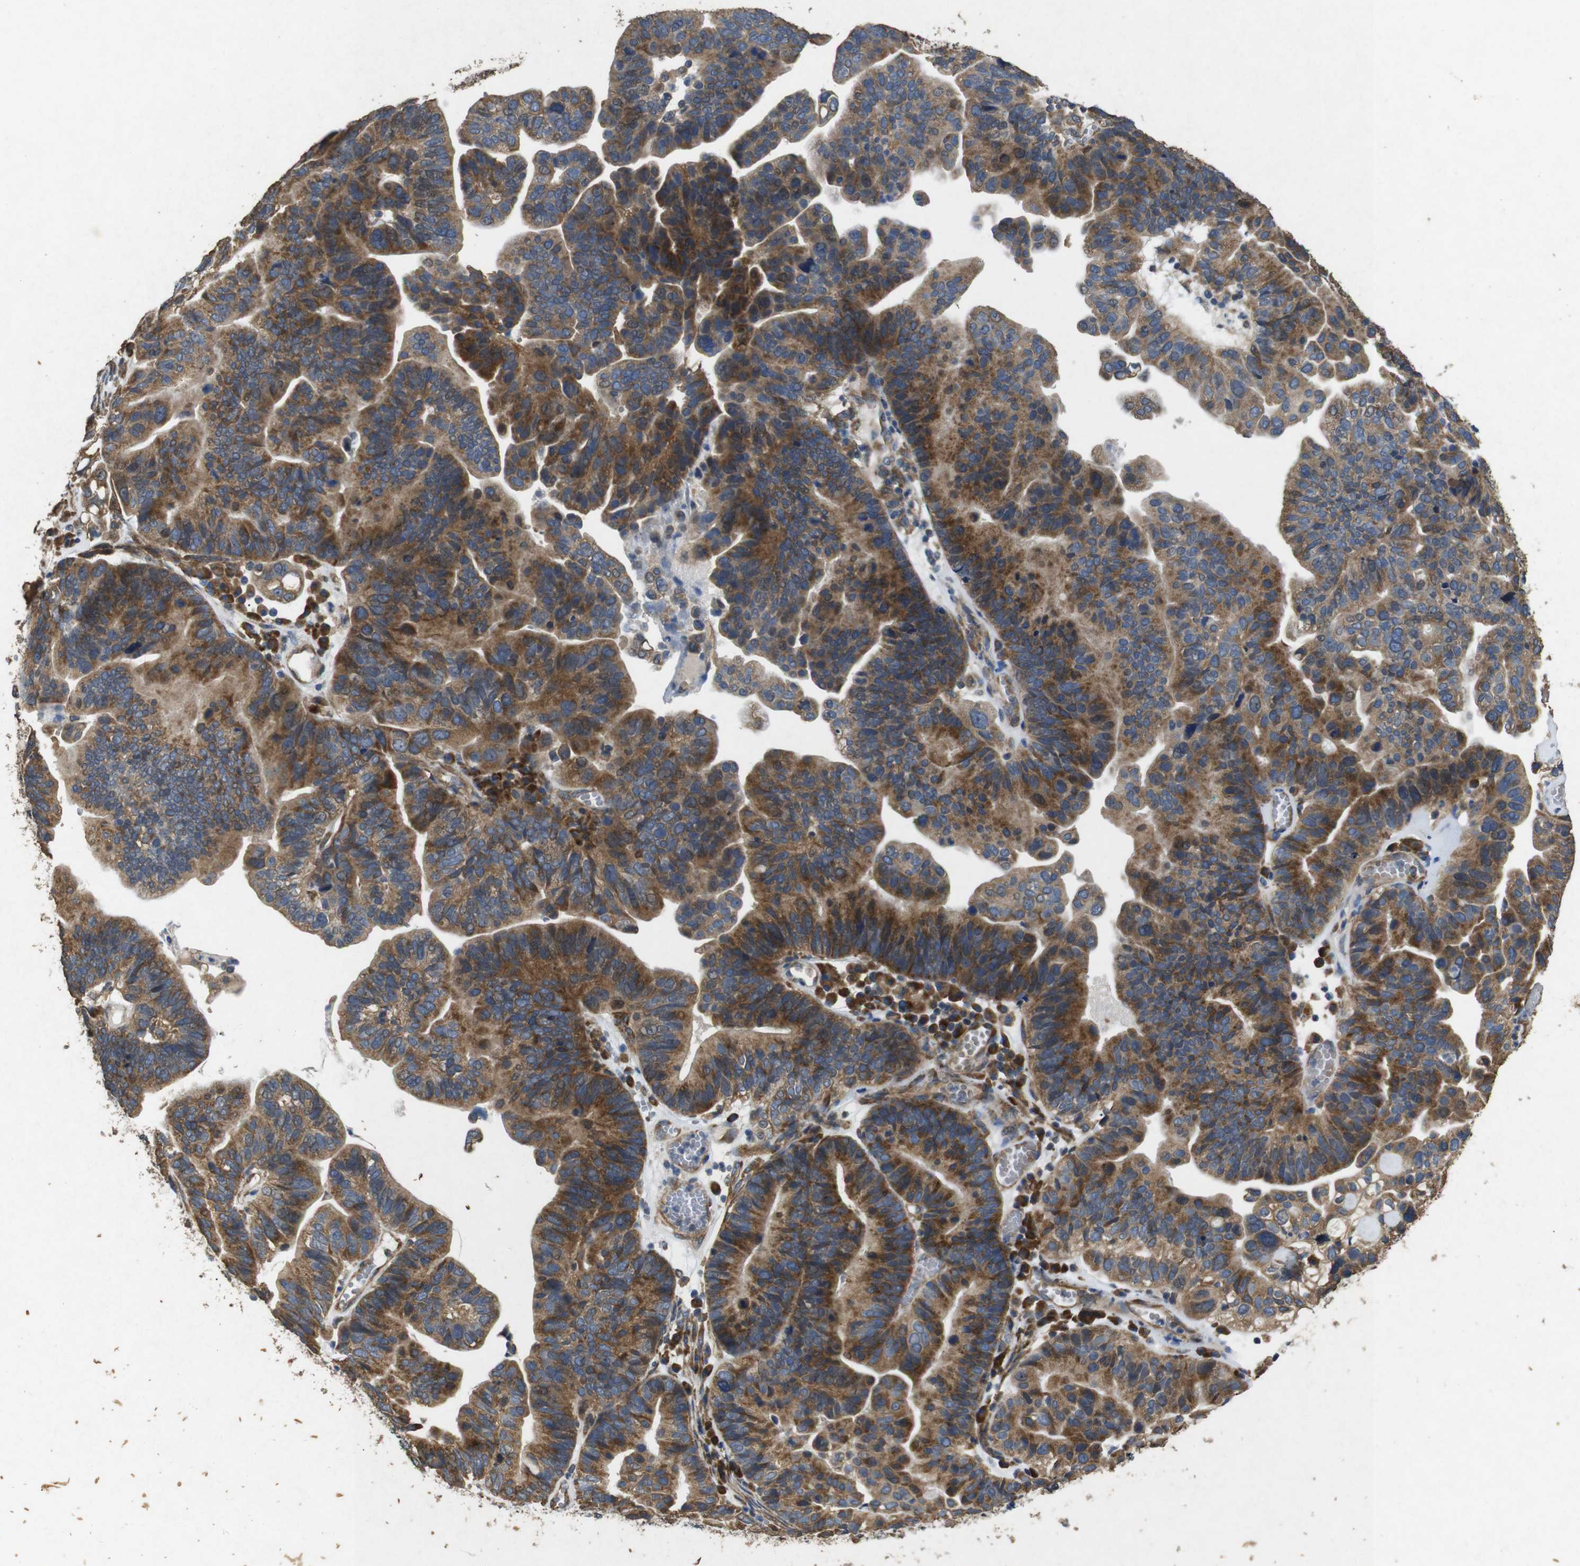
{"staining": {"intensity": "strong", "quantity": "25%-75%", "location": "cytoplasmic/membranous"}, "tissue": "ovarian cancer", "cell_type": "Tumor cells", "image_type": "cancer", "snomed": [{"axis": "morphology", "description": "Cystadenocarcinoma, serous, NOS"}, {"axis": "topography", "description": "Ovary"}], "caption": "The immunohistochemical stain shows strong cytoplasmic/membranous positivity in tumor cells of ovarian serous cystadenocarcinoma tissue.", "gene": "BNIP3", "patient": {"sex": "female", "age": 56}}